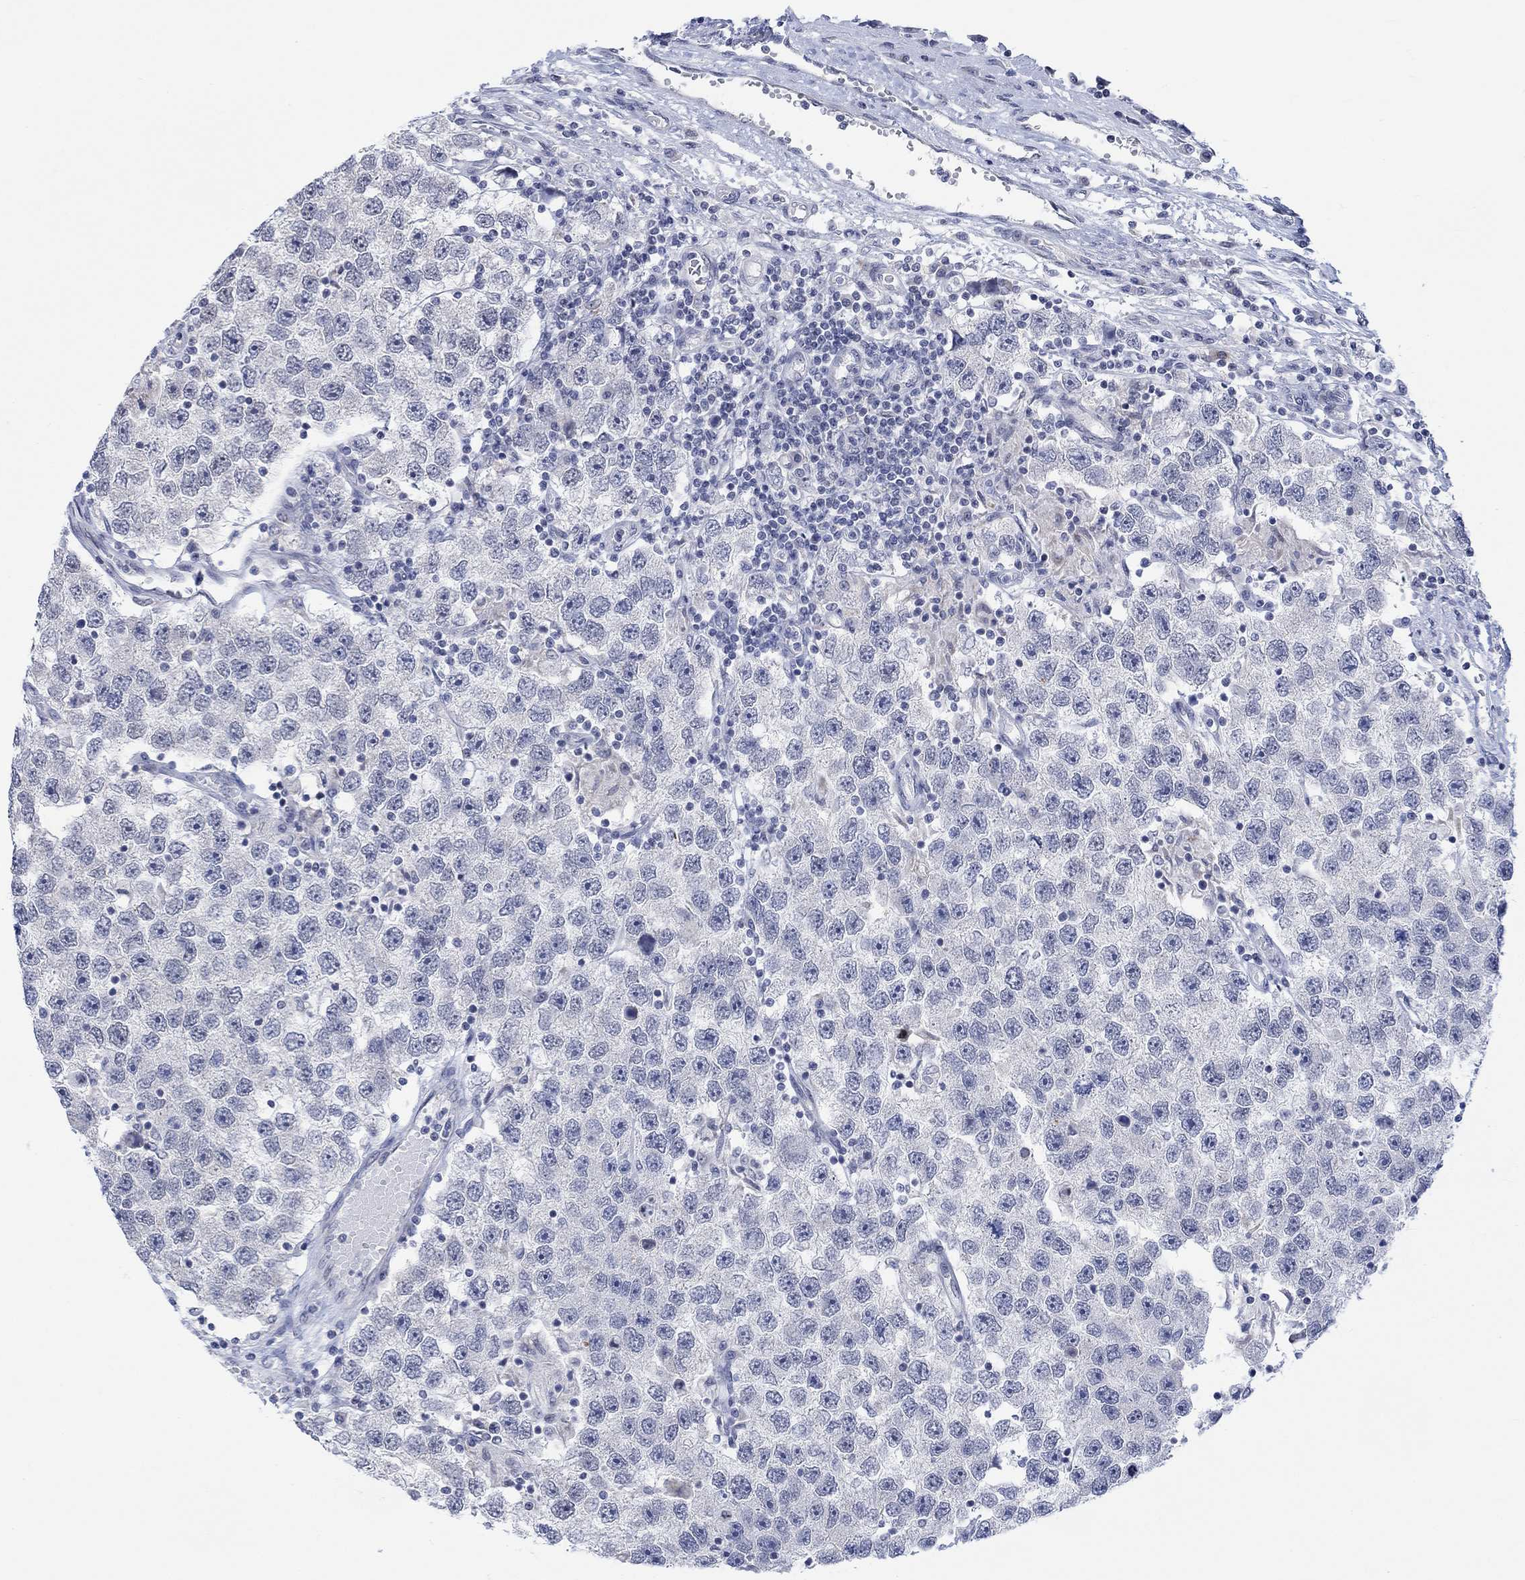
{"staining": {"intensity": "negative", "quantity": "none", "location": "none"}, "tissue": "testis cancer", "cell_type": "Tumor cells", "image_type": "cancer", "snomed": [{"axis": "morphology", "description": "Seminoma, NOS"}, {"axis": "topography", "description": "Testis"}], "caption": "Photomicrograph shows no significant protein positivity in tumor cells of testis cancer (seminoma).", "gene": "DCX", "patient": {"sex": "male", "age": 26}}